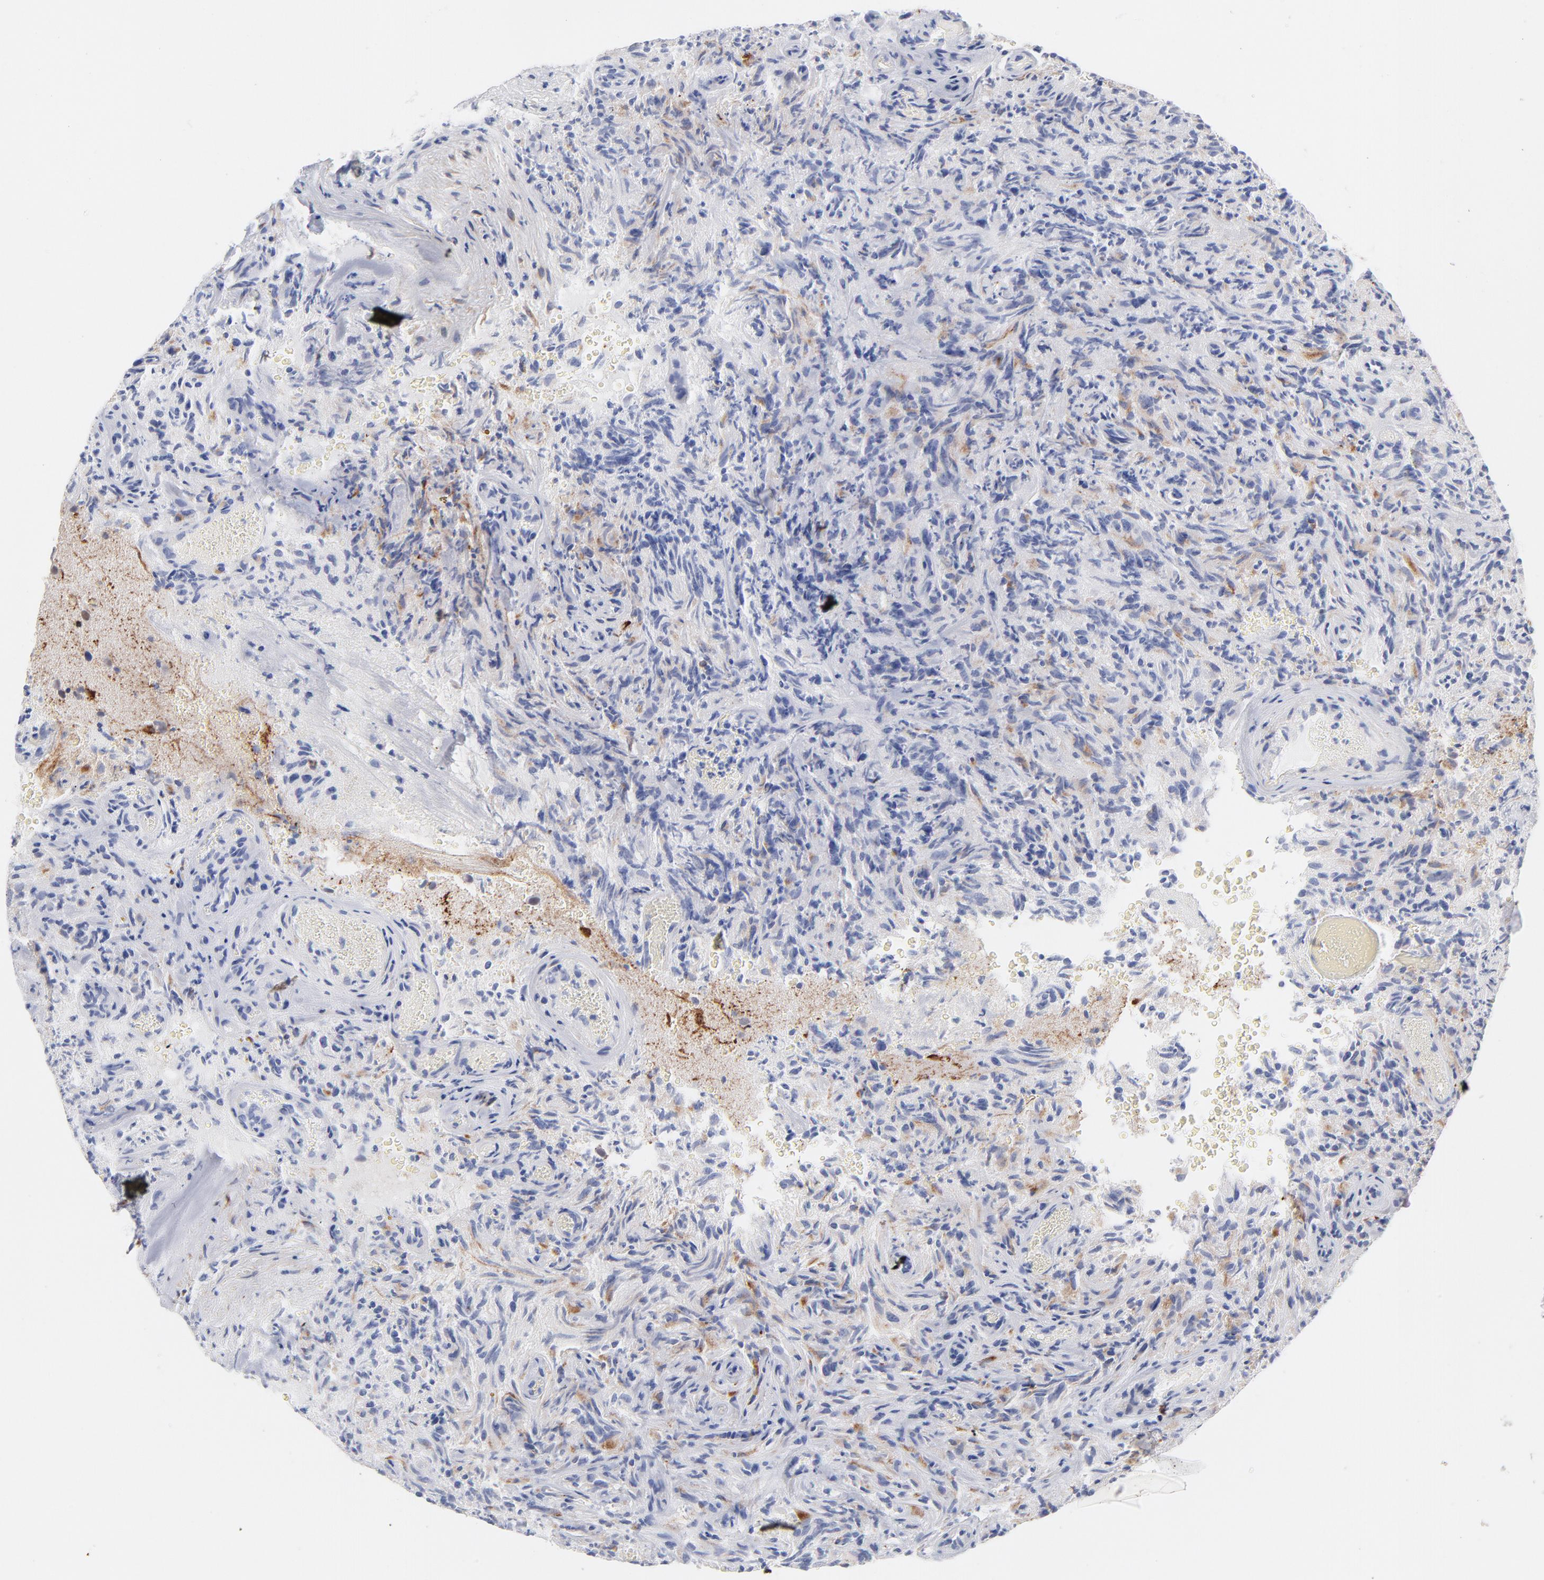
{"staining": {"intensity": "strong", "quantity": "<25%", "location": "cytoplasmic/membranous"}, "tissue": "glioma", "cell_type": "Tumor cells", "image_type": "cancer", "snomed": [{"axis": "morphology", "description": "Normal tissue, NOS"}, {"axis": "morphology", "description": "Glioma, malignant, High grade"}, {"axis": "topography", "description": "Cerebral cortex"}], "caption": "Immunohistochemical staining of glioma demonstrates medium levels of strong cytoplasmic/membranous protein staining in approximately <25% of tumor cells.", "gene": "MID1", "patient": {"sex": "male", "age": 75}}